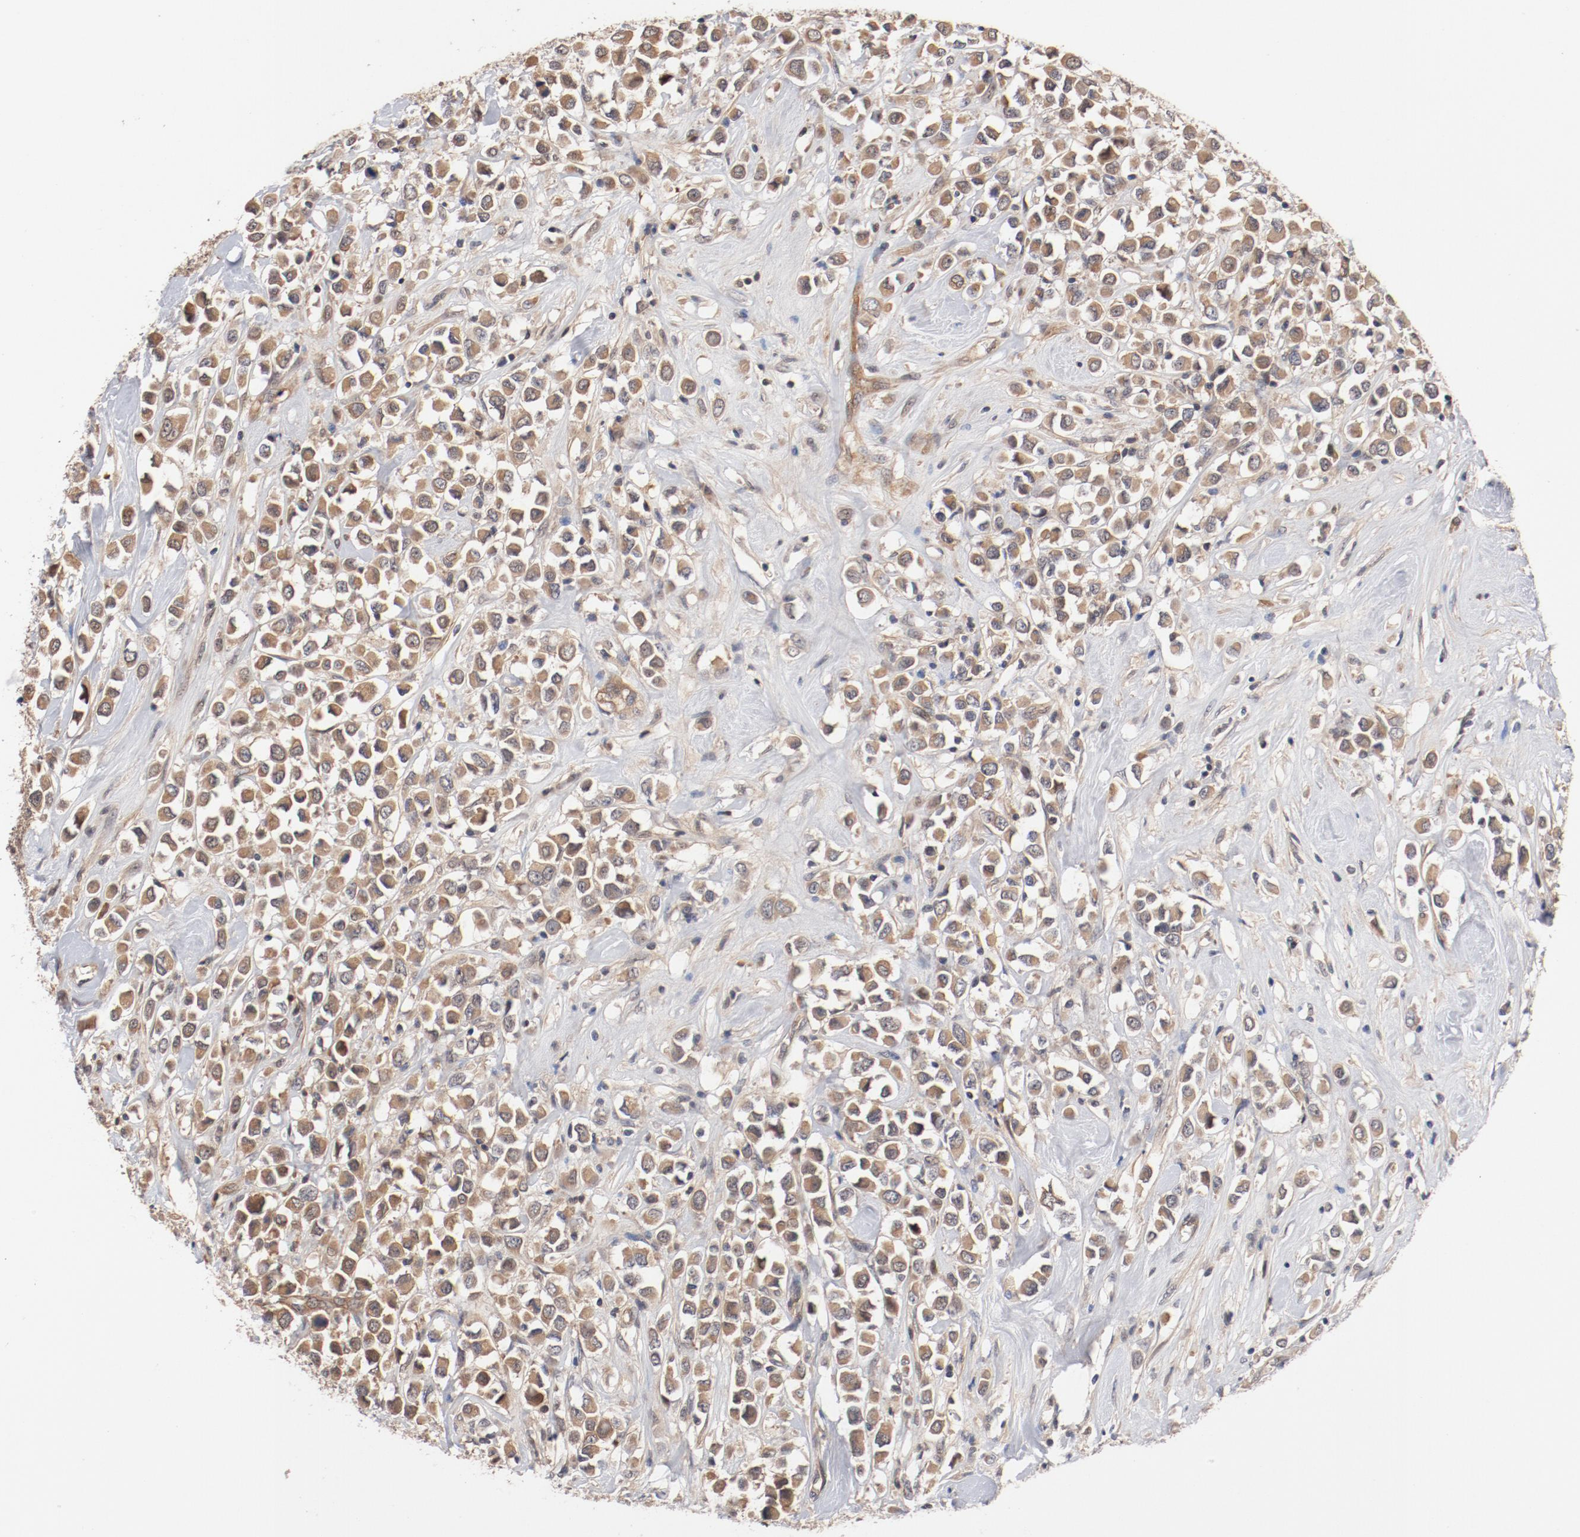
{"staining": {"intensity": "weak", "quantity": ">75%", "location": "cytoplasmic/membranous"}, "tissue": "breast cancer", "cell_type": "Tumor cells", "image_type": "cancer", "snomed": [{"axis": "morphology", "description": "Duct carcinoma"}, {"axis": "topography", "description": "Breast"}], "caption": "Breast intraductal carcinoma stained with a brown dye demonstrates weak cytoplasmic/membranous positive expression in about >75% of tumor cells.", "gene": "PITPNM2", "patient": {"sex": "female", "age": 61}}